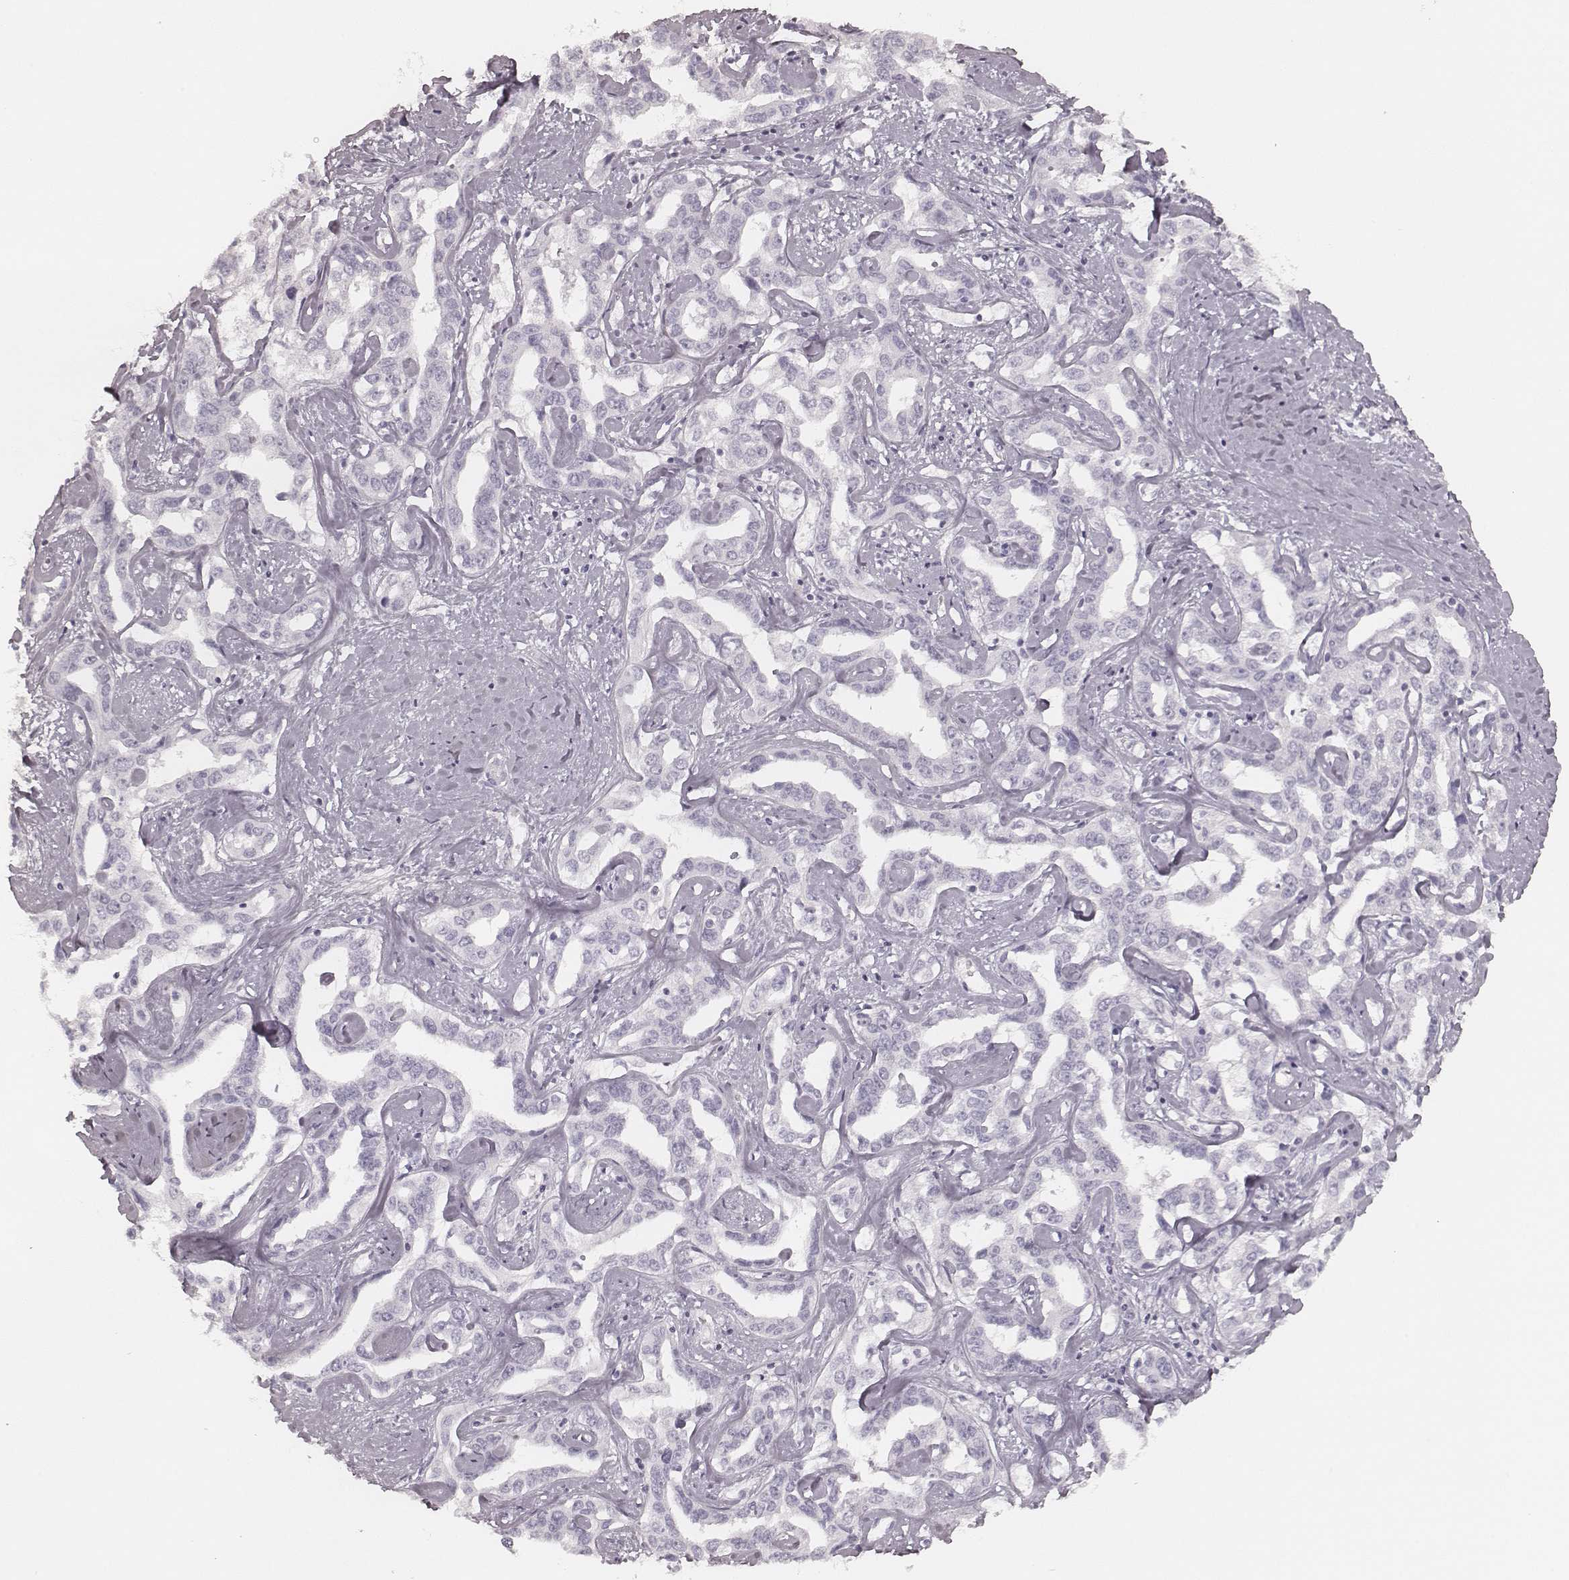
{"staining": {"intensity": "negative", "quantity": "none", "location": "none"}, "tissue": "liver cancer", "cell_type": "Tumor cells", "image_type": "cancer", "snomed": [{"axis": "morphology", "description": "Cholangiocarcinoma"}, {"axis": "topography", "description": "Liver"}], "caption": "Immunohistochemical staining of human liver cholangiocarcinoma displays no significant expression in tumor cells.", "gene": "KRT72", "patient": {"sex": "male", "age": 59}}